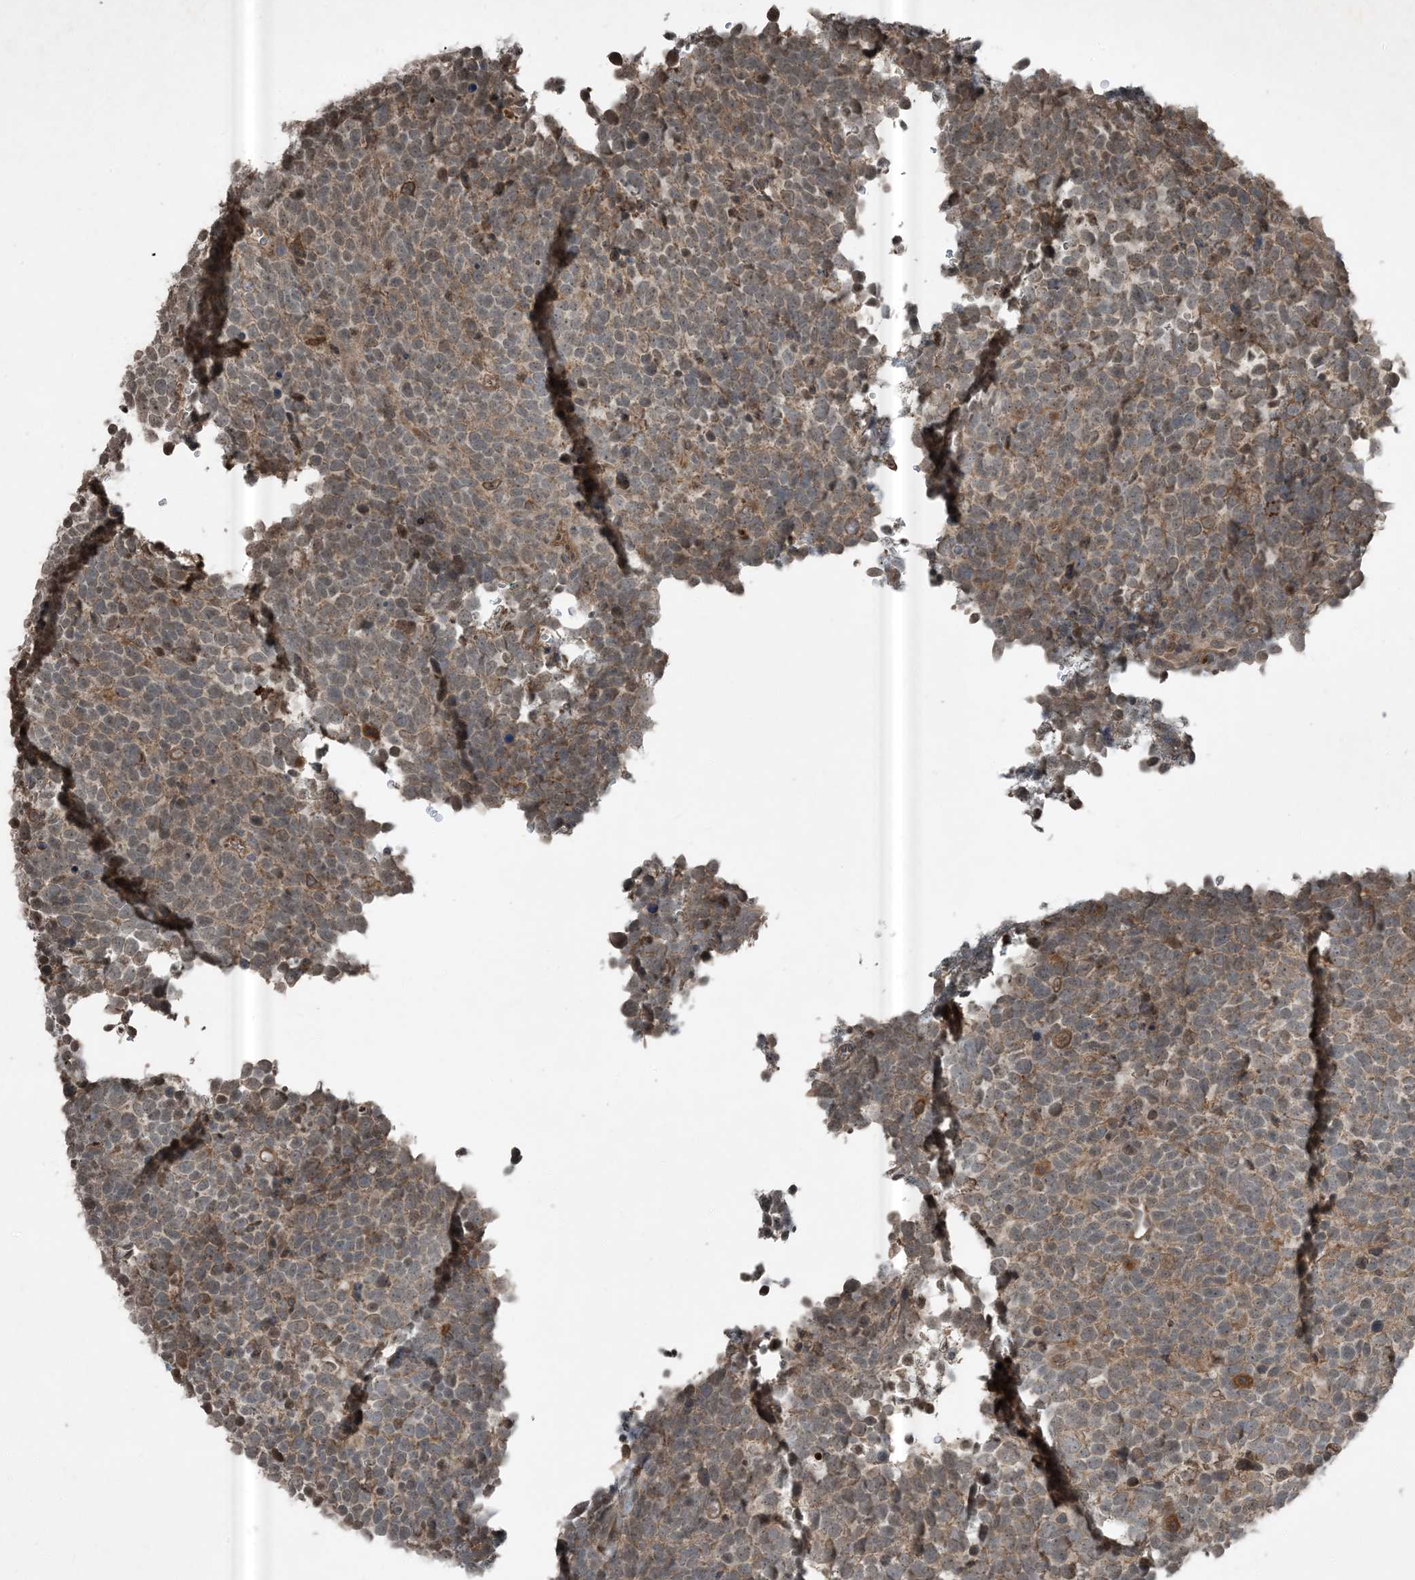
{"staining": {"intensity": "weak", "quantity": ">75%", "location": "cytoplasmic/membranous"}, "tissue": "urothelial cancer", "cell_type": "Tumor cells", "image_type": "cancer", "snomed": [{"axis": "morphology", "description": "Urothelial carcinoma, High grade"}, {"axis": "topography", "description": "Urinary bladder"}], "caption": "Tumor cells show low levels of weak cytoplasmic/membranous positivity in about >75% of cells in urothelial cancer. Ihc stains the protein of interest in brown and the nuclei are stained blue.", "gene": "MDN1", "patient": {"sex": "female", "age": 82}}